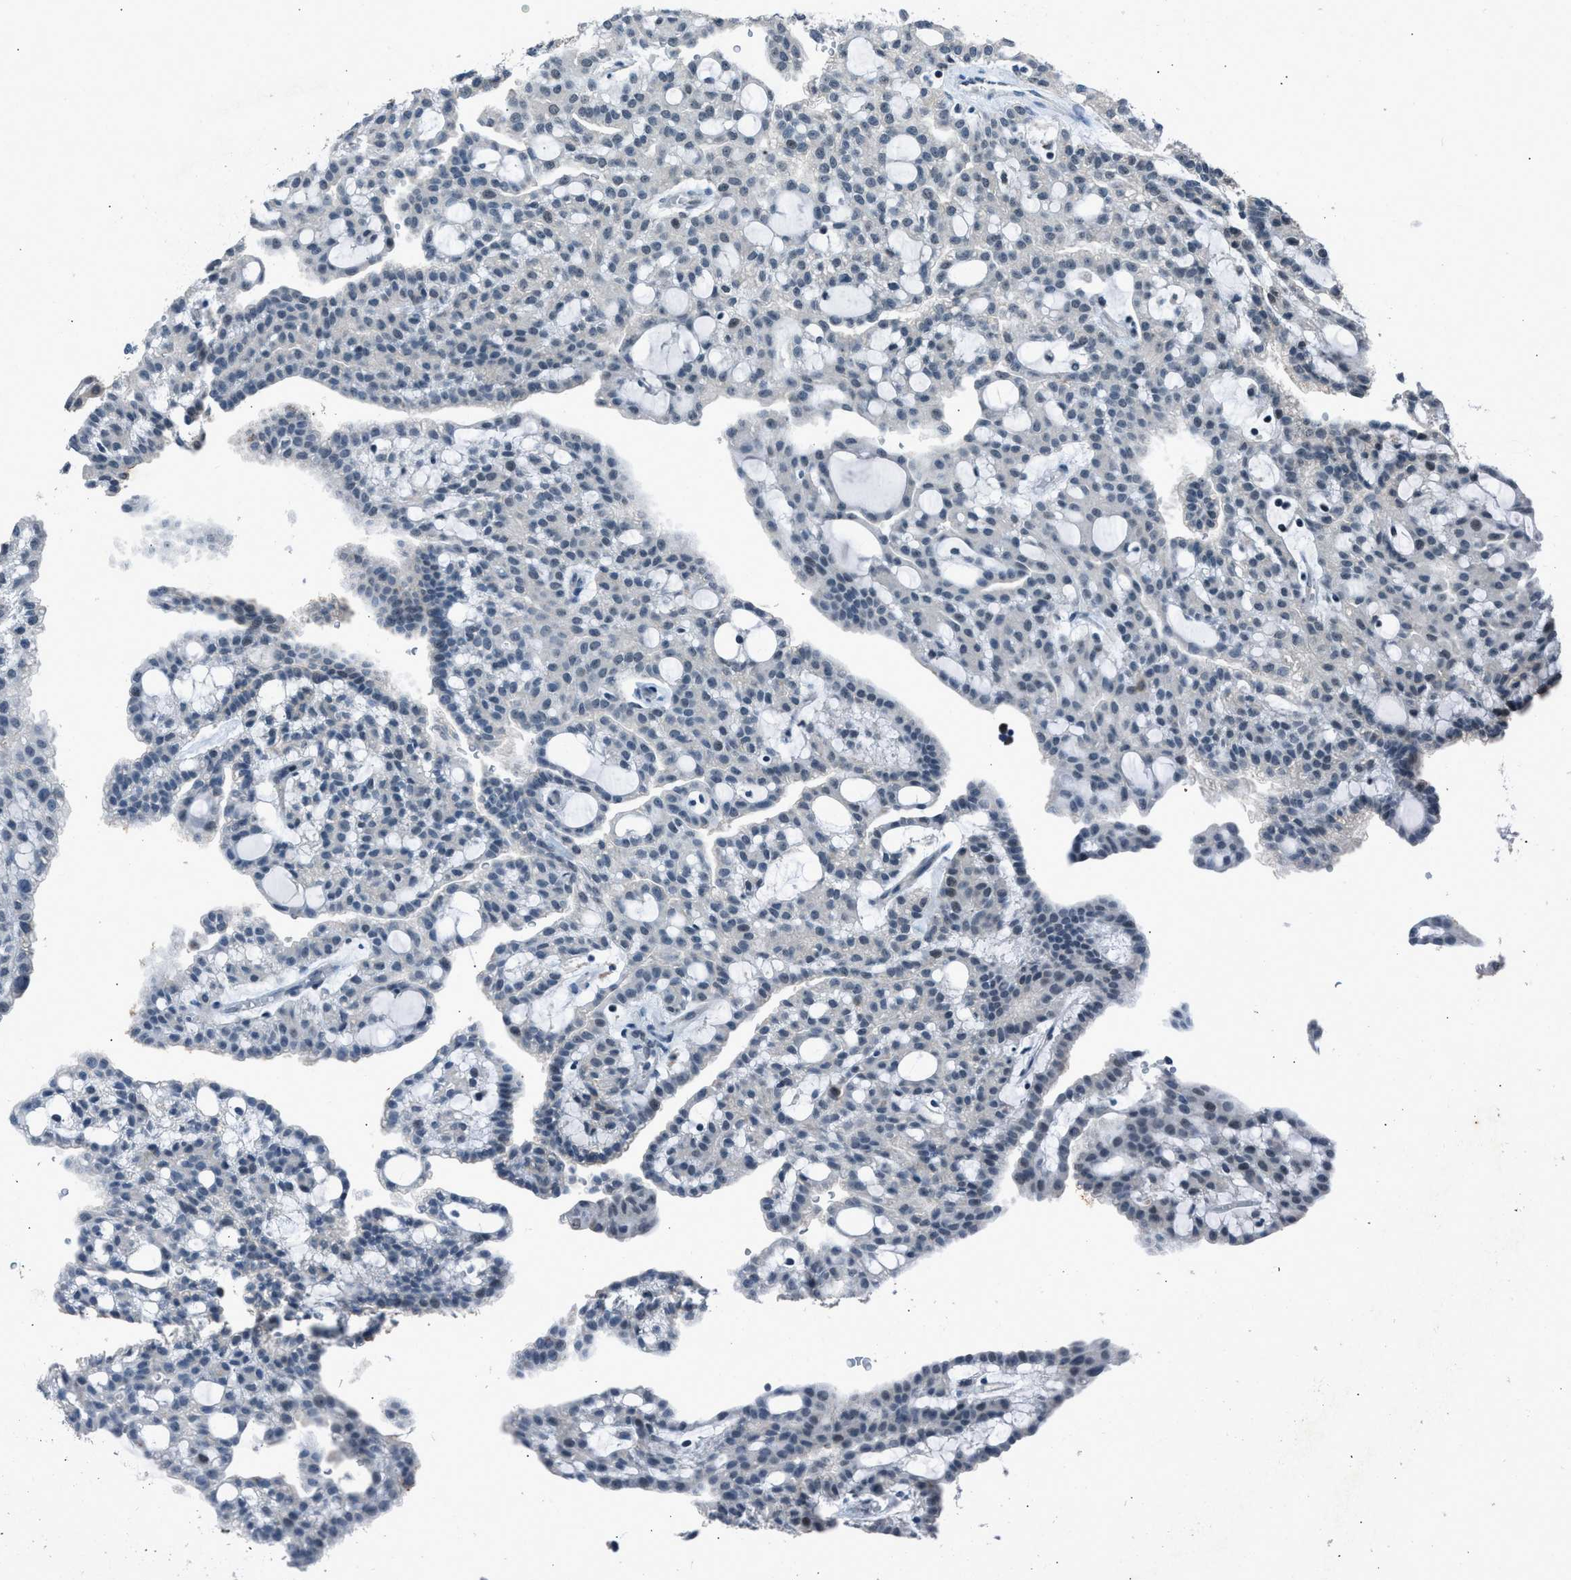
{"staining": {"intensity": "negative", "quantity": "none", "location": "none"}, "tissue": "renal cancer", "cell_type": "Tumor cells", "image_type": "cancer", "snomed": [{"axis": "morphology", "description": "Adenocarcinoma, NOS"}, {"axis": "topography", "description": "Kidney"}], "caption": "Tumor cells show no significant protein positivity in renal cancer. Brightfield microscopy of immunohistochemistry stained with DAB (3,3'-diaminobenzidine) (brown) and hematoxylin (blue), captured at high magnification.", "gene": "ADCY1", "patient": {"sex": "male", "age": 63}}